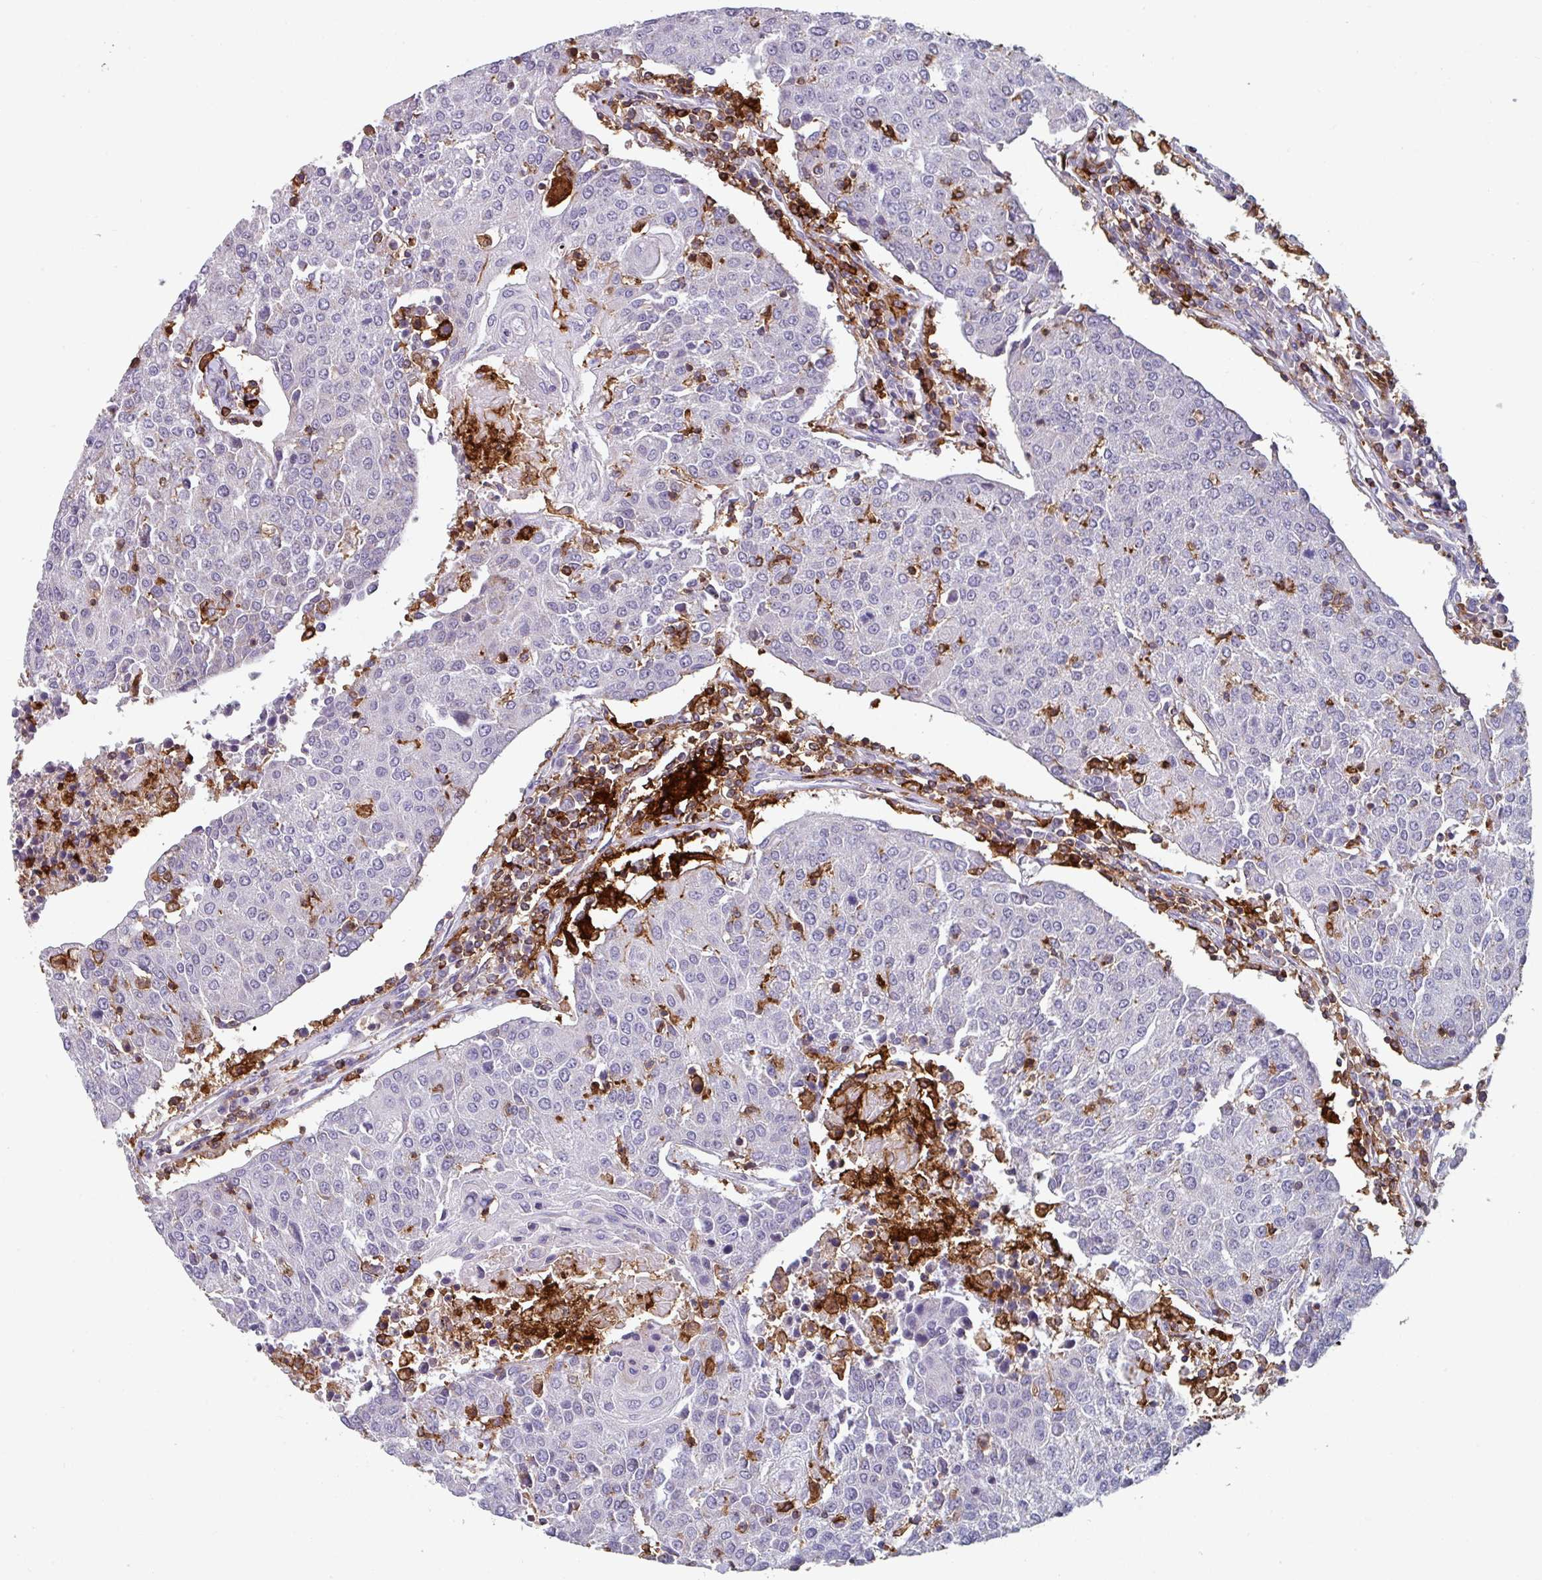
{"staining": {"intensity": "negative", "quantity": "none", "location": "none"}, "tissue": "urothelial cancer", "cell_type": "Tumor cells", "image_type": "cancer", "snomed": [{"axis": "morphology", "description": "Urothelial carcinoma, High grade"}, {"axis": "topography", "description": "Urinary bladder"}], "caption": "This is an immunohistochemistry histopathology image of urothelial cancer. There is no expression in tumor cells.", "gene": "EXOSC5", "patient": {"sex": "female", "age": 85}}